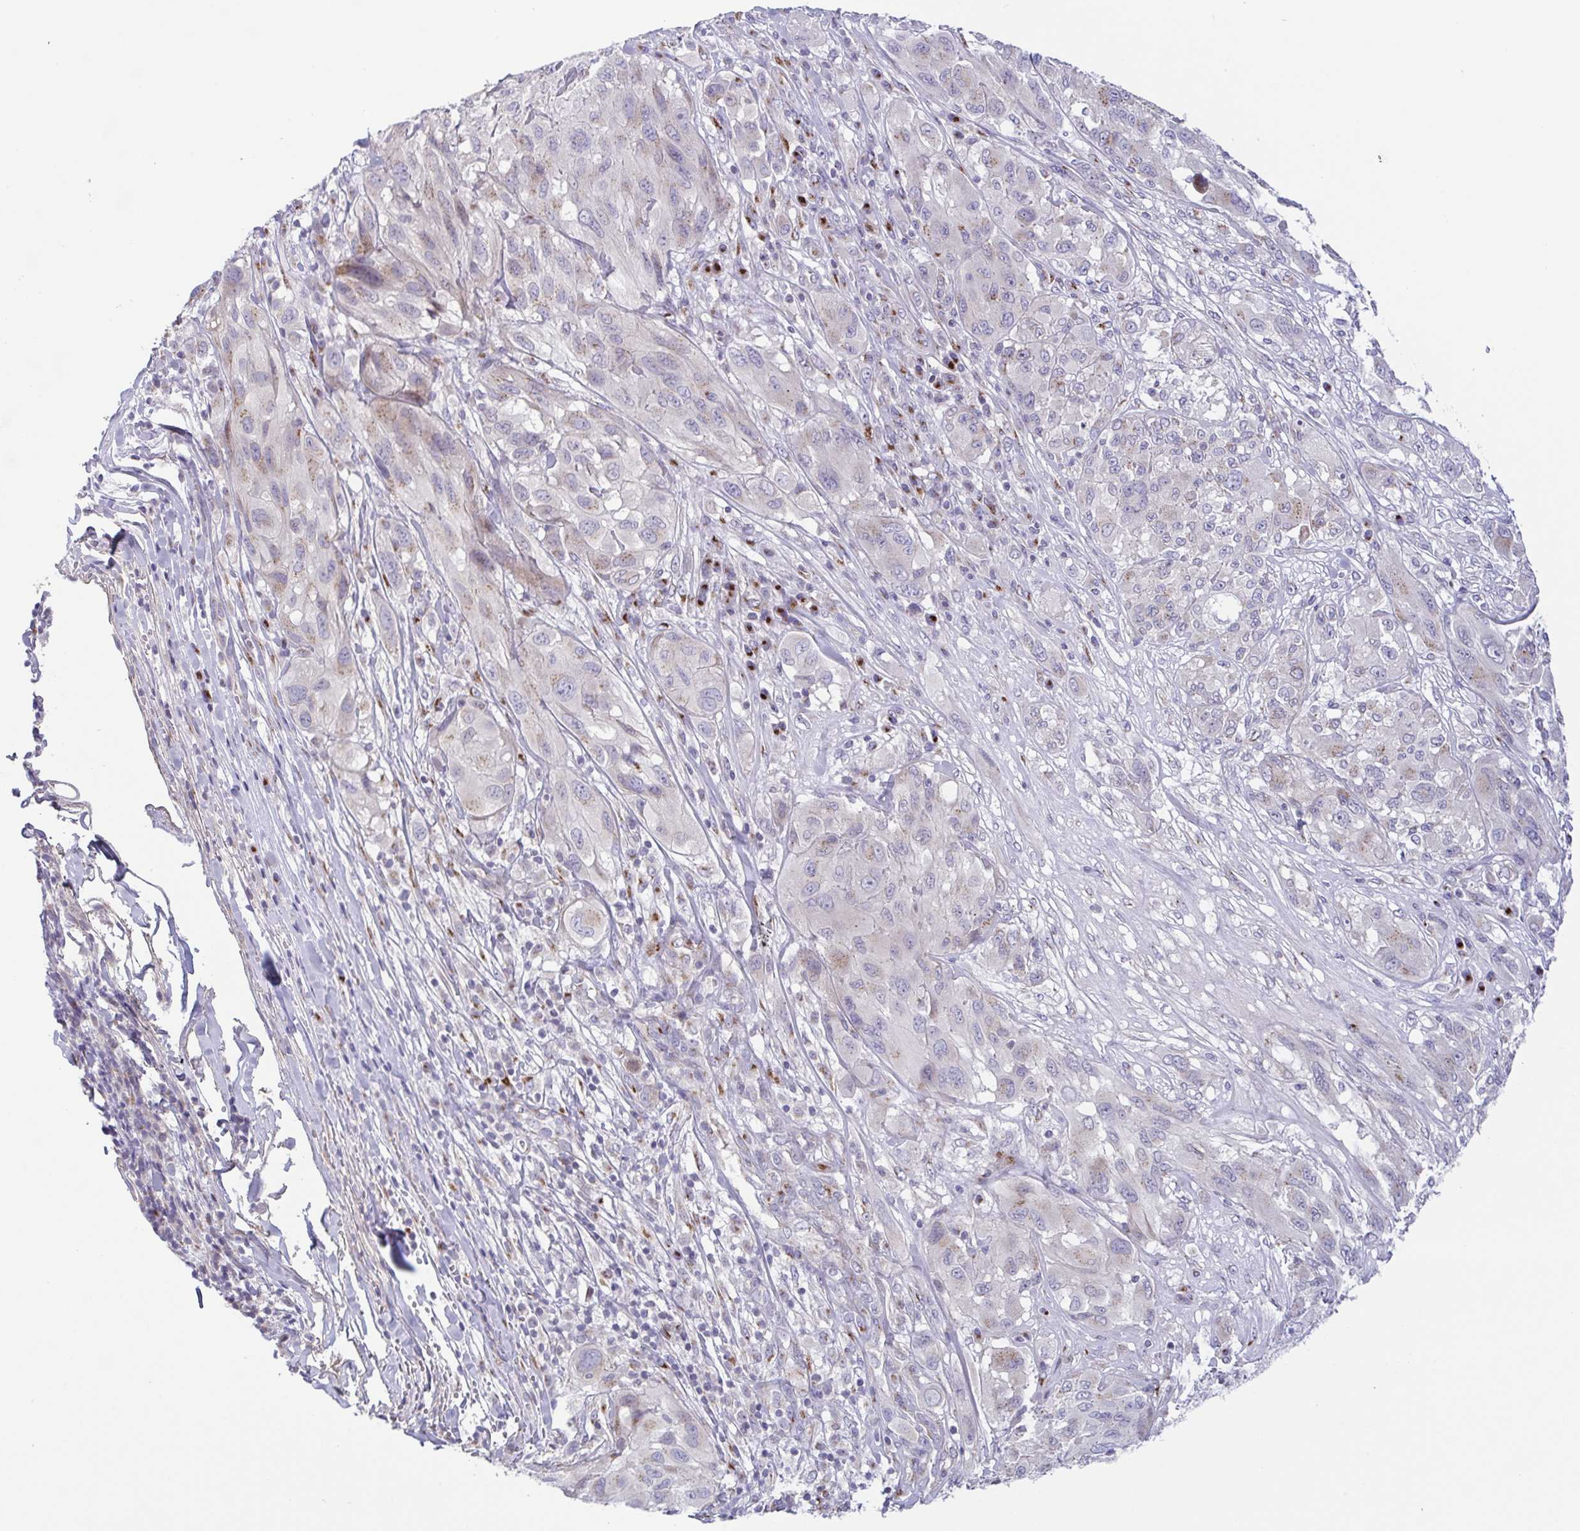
{"staining": {"intensity": "weak", "quantity": "<25%", "location": "cytoplasmic/membranous"}, "tissue": "melanoma", "cell_type": "Tumor cells", "image_type": "cancer", "snomed": [{"axis": "morphology", "description": "Malignant melanoma, NOS"}, {"axis": "topography", "description": "Skin"}], "caption": "An immunohistochemistry (IHC) image of melanoma is shown. There is no staining in tumor cells of melanoma.", "gene": "COL17A1", "patient": {"sex": "female", "age": 91}}